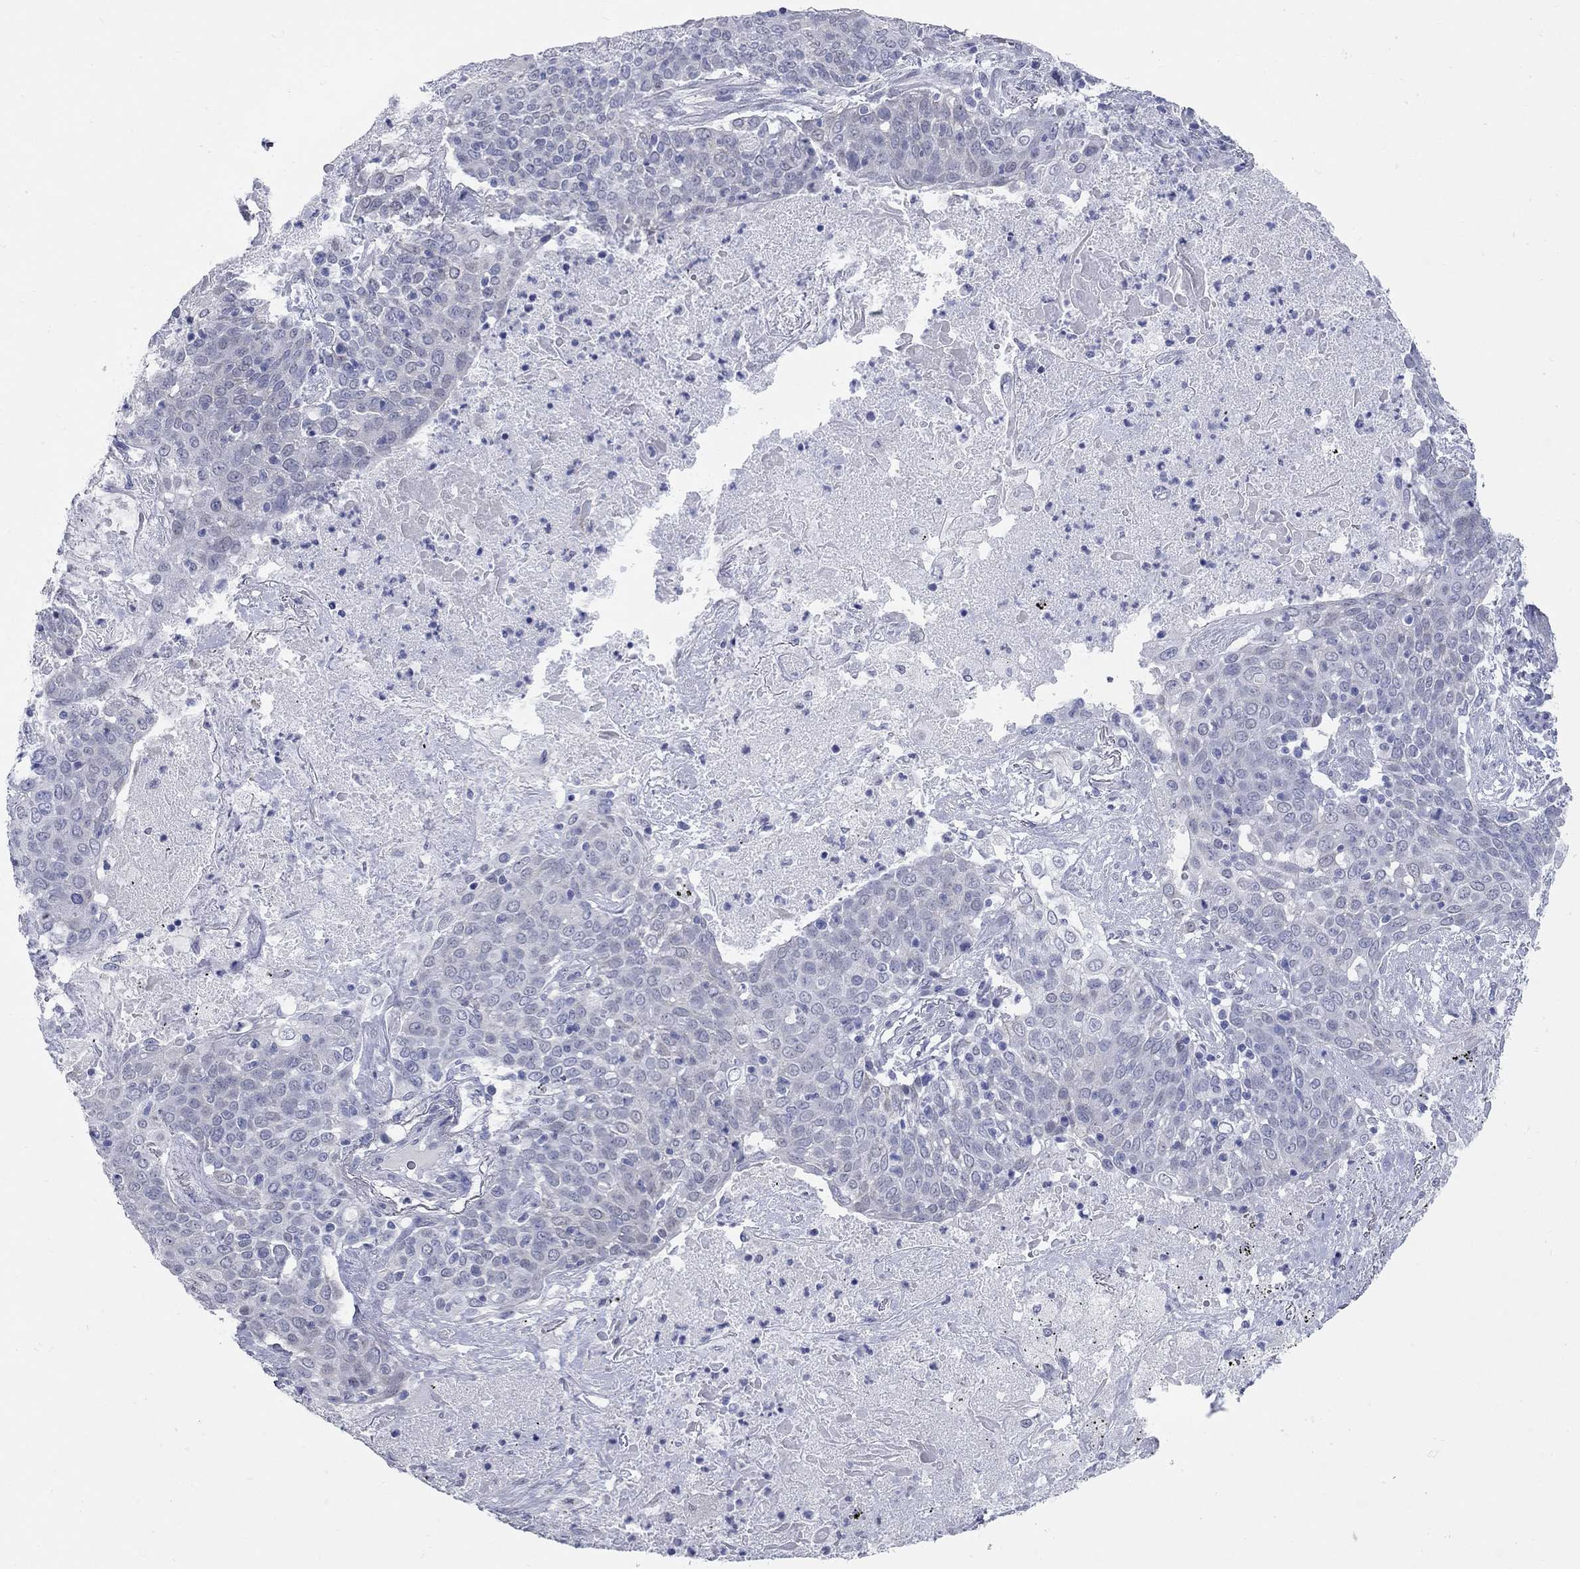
{"staining": {"intensity": "negative", "quantity": "none", "location": "none"}, "tissue": "lung cancer", "cell_type": "Tumor cells", "image_type": "cancer", "snomed": [{"axis": "morphology", "description": "Squamous cell carcinoma, NOS"}, {"axis": "topography", "description": "Lung"}], "caption": "Tumor cells are negative for brown protein staining in lung cancer.", "gene": "WASF3", "patient": {"sex": "male", "age": 82}}